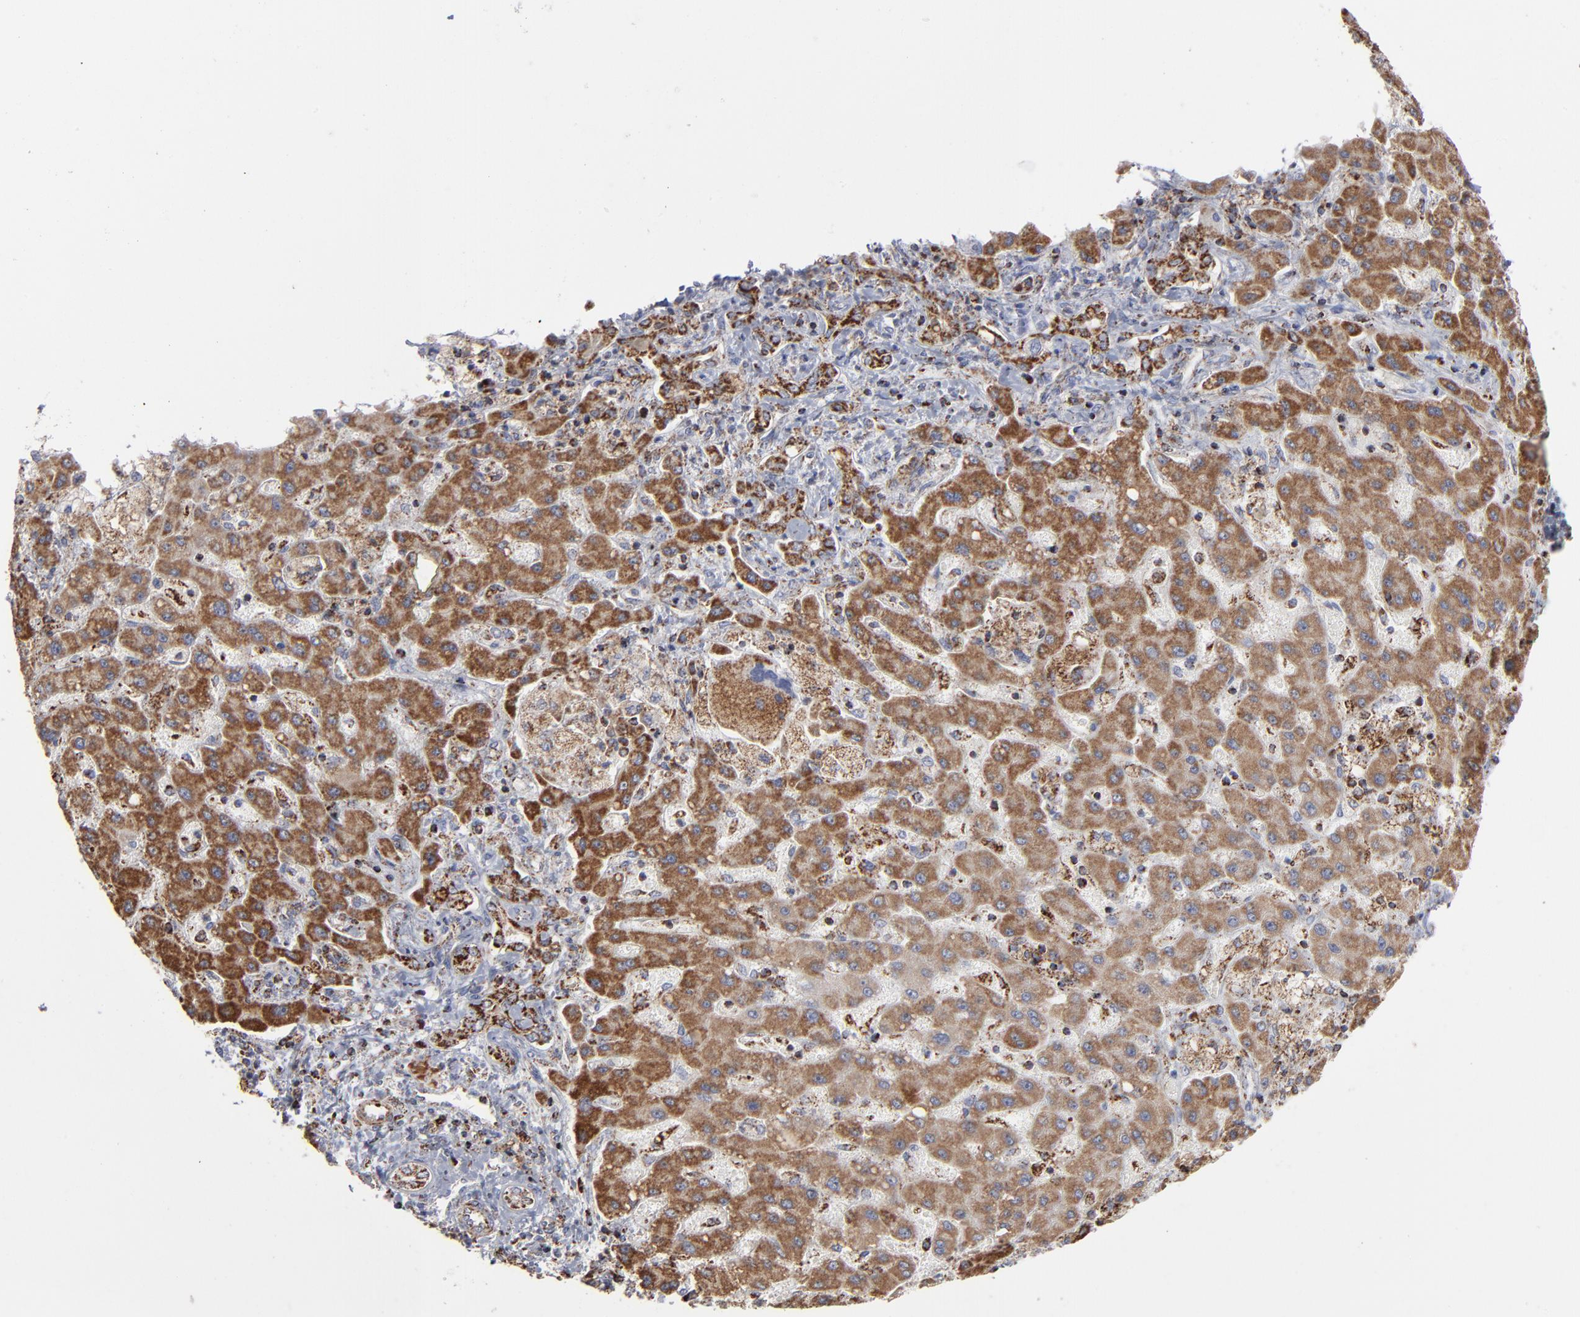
{"staining": {"intensity": "strong", "quantity": ">75%", "location": "cytoplasmic/membranous"}, "tissue": "liver cancer", "cell_type": "Tumor cells", "image_type": "cancer", "snomed": [{"axis": "morphology", "description": "Cholangiocarcinoma"}, {"axis": "topography", "description": "Liver"}], "caption": "Tumor cells exhibit high levels of strong cytoplasmic/membranous positivity in approximately >75% of cells in liver cancer.", "gene": "ASB3", "patient": {"sex": "male", "age": 50}}